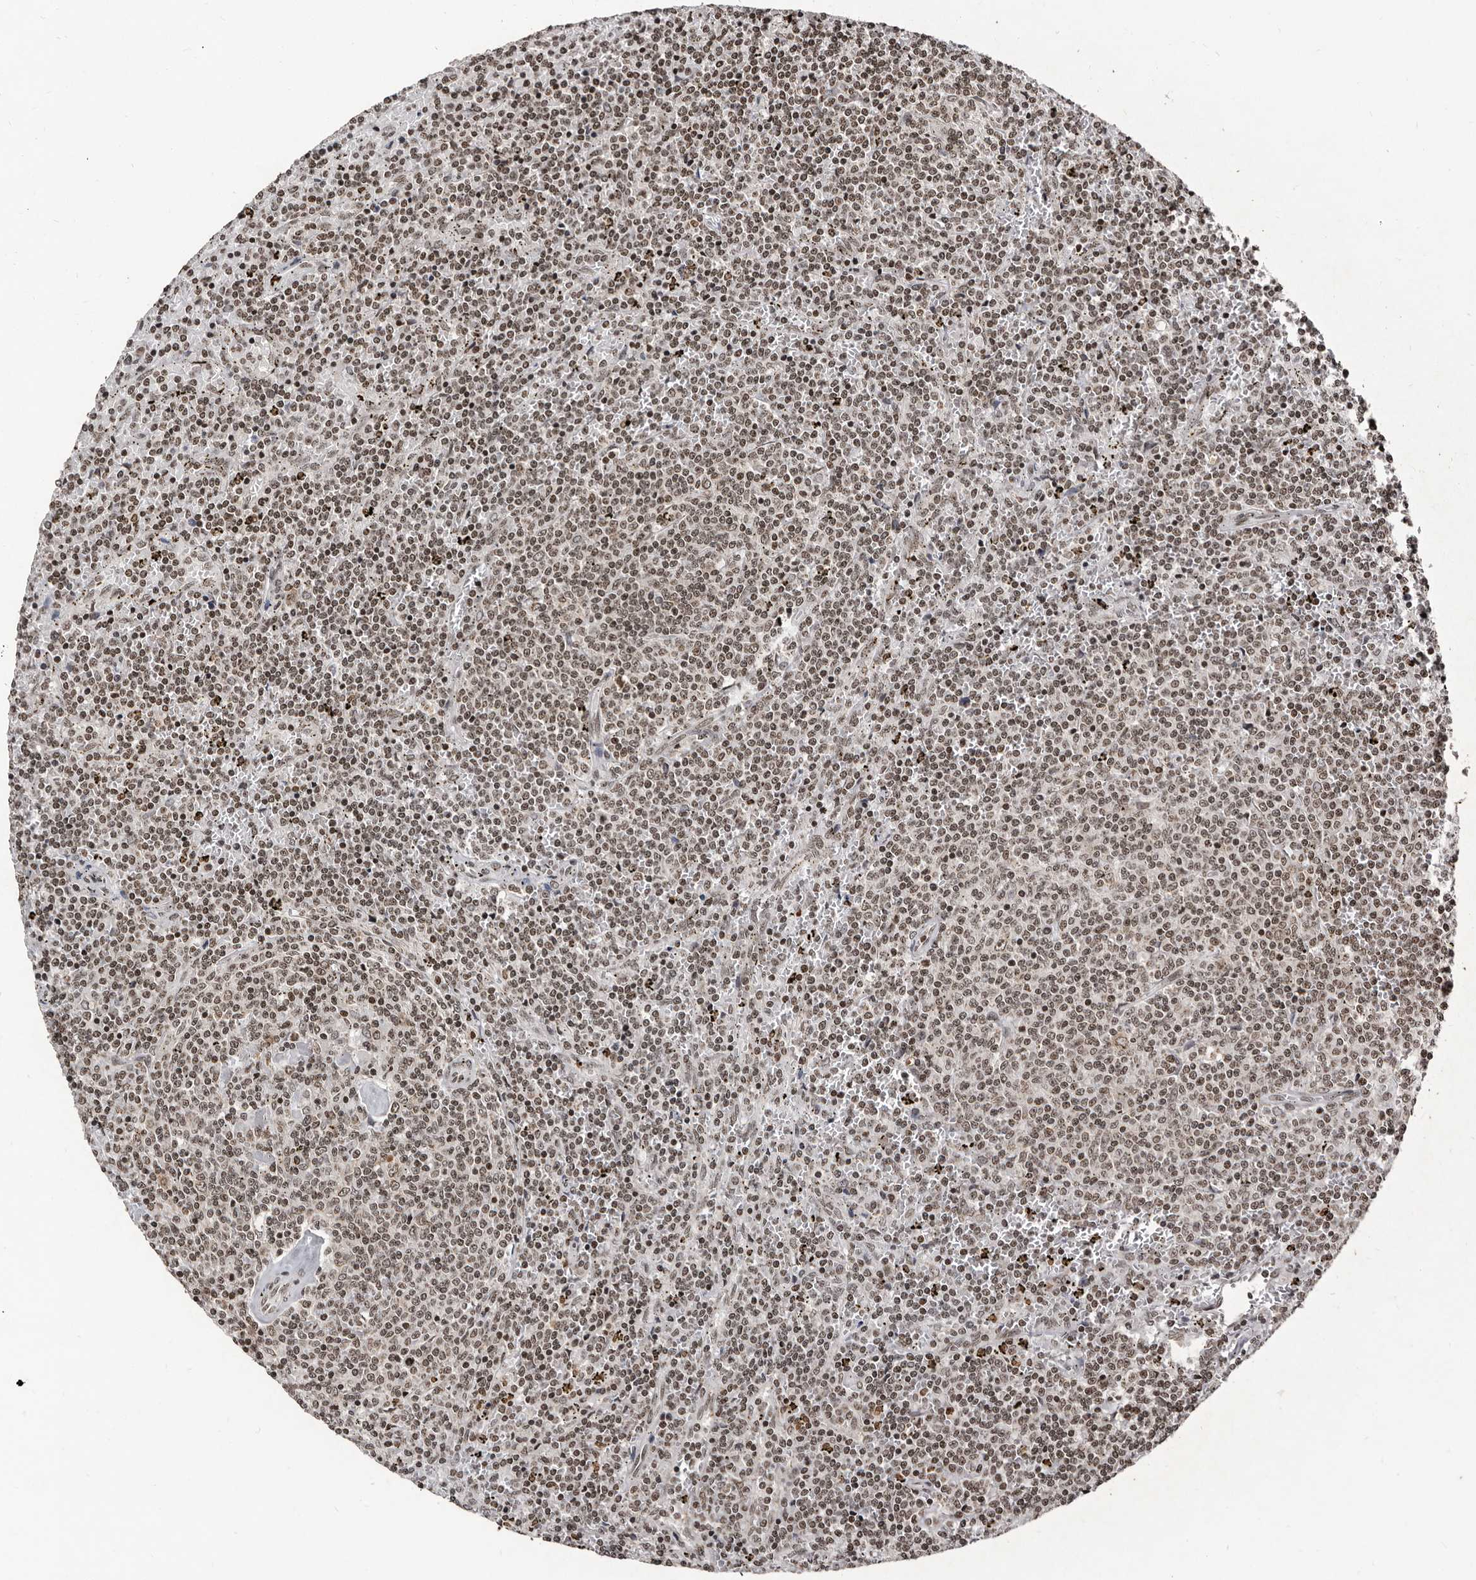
{"staining": {"intensity": "weak", "quantity": ">75%", "location": "nuclear"}, "tissue": "lymphoma", "cell_type": "Tumor cells", "image_type": "cancer", "snomed": [{"axis": "morphology", "description": "Malignant lymphoma, non-Hodgkin's type, Low grade"}, {"axis": "topography", "description": "Spleen"}], "caption": "DAB immunohistochemical staining of lymphoma reveals weak nuclear protein expression in about >75% of tumor cells.", "gene": "THUMPD1", "patient": {"sex": "female", "age": 50}}